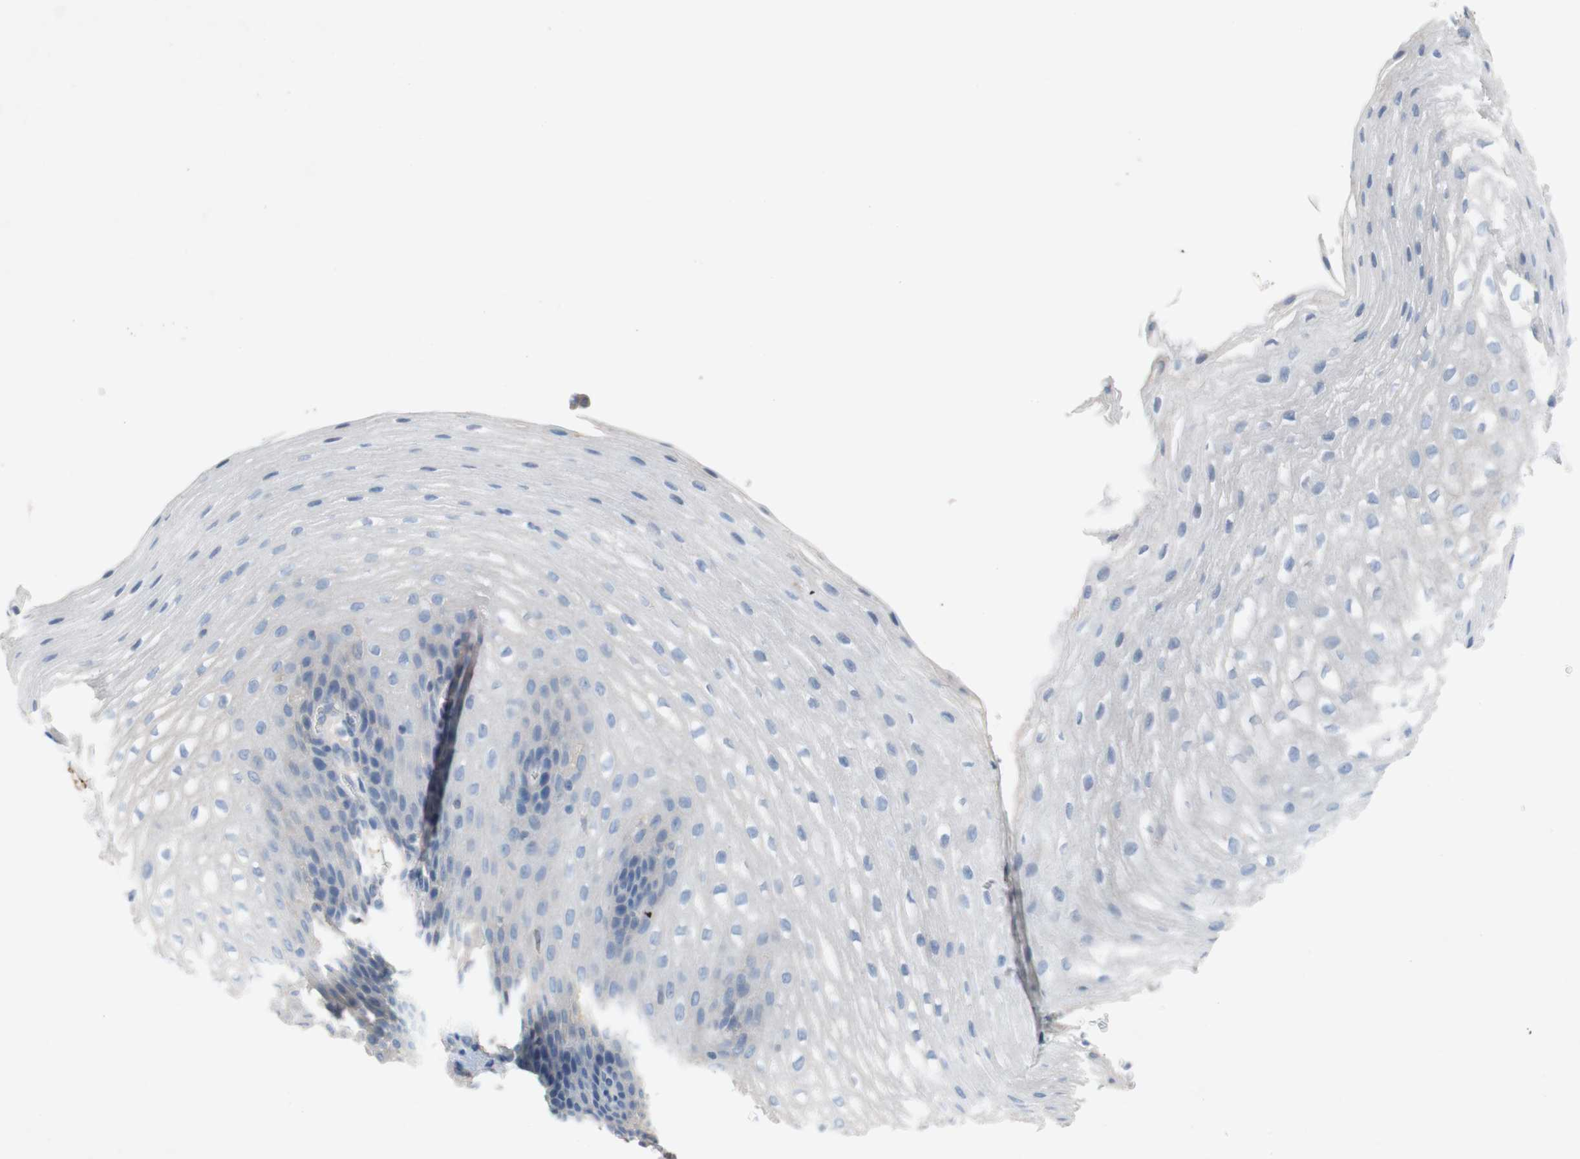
{"staining": {"intensity": "negative", "quantity": "none", "location": "none"}, "tissue": "esophagus", "cell_type": "Squamous epithelial cells", "image_type": "normal", "snomed": [{"axis": "morphology", "description": "Normal tissue, NOS"}, {"axis": "topography", "description": "Esophagus"}], "caption": "DAB (3,3'-diaminobenzidine) immunohistochemical staining of unremarkable human esophagus reveals no significant positivity in squamous epithelial cells. (Brightfield microscopy of DAB immunohistochemistry at high magnification).", "gene": "PACSIN1", "patient": {"sex": "male", "age": 48}}